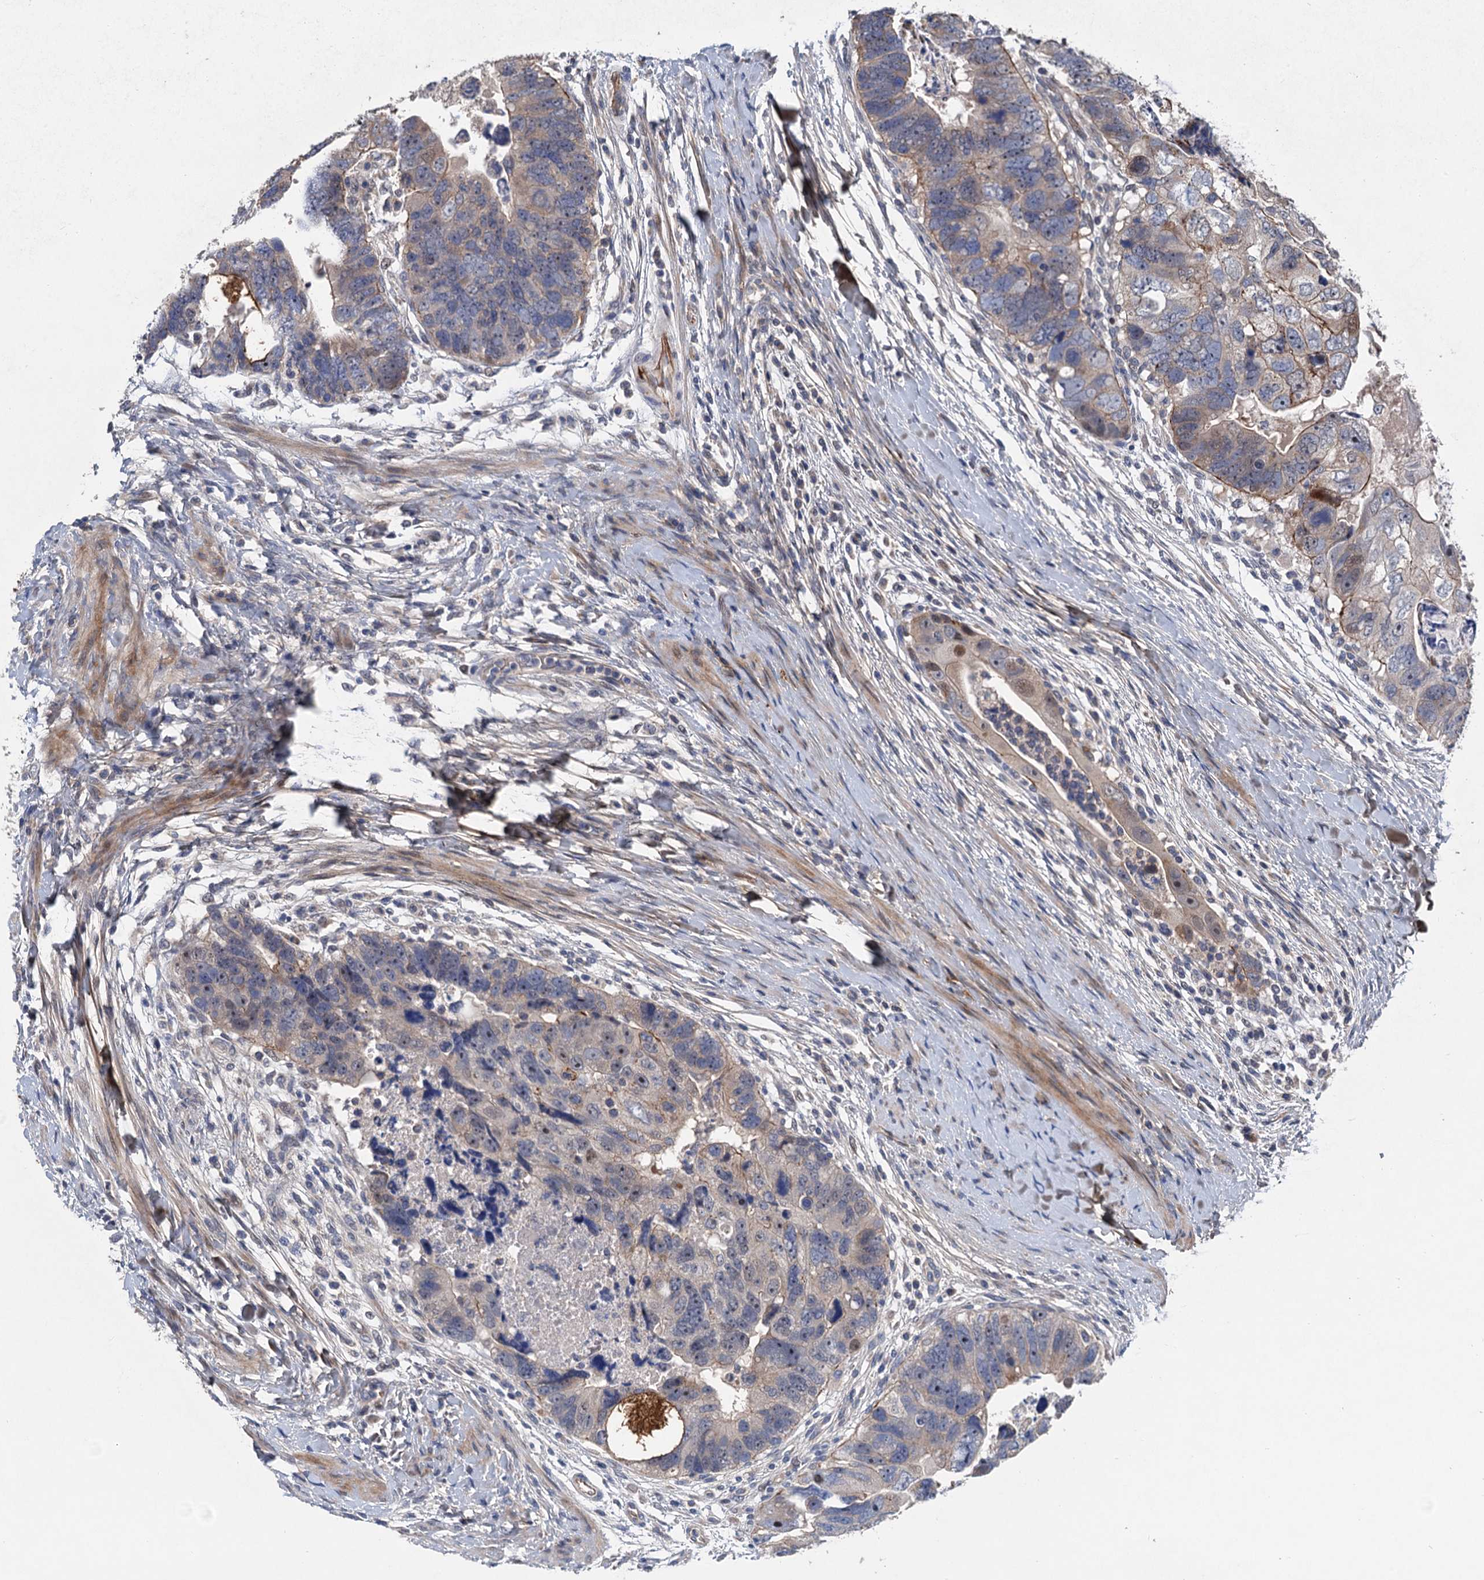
{"staining": {"intensity": "moderate", "quantity": "<25%", "location": "cytoplasmic/membranous,nuclear"}, "tissue": "colorectal cancer", "cell_type": "Tumor cells", "image_type": "cancer", "snomed": [{"axis": "morphology", "description": "Adenocarcinoma, NOS"}, {"axis": "topography", "description": "Rectum"}], "caption": "Colorectal cancer stained with a protein marker reveals moderate staining in tumor cells.", "gene": "TRAF7", "patient": {"sex": "male", "age": 59}}